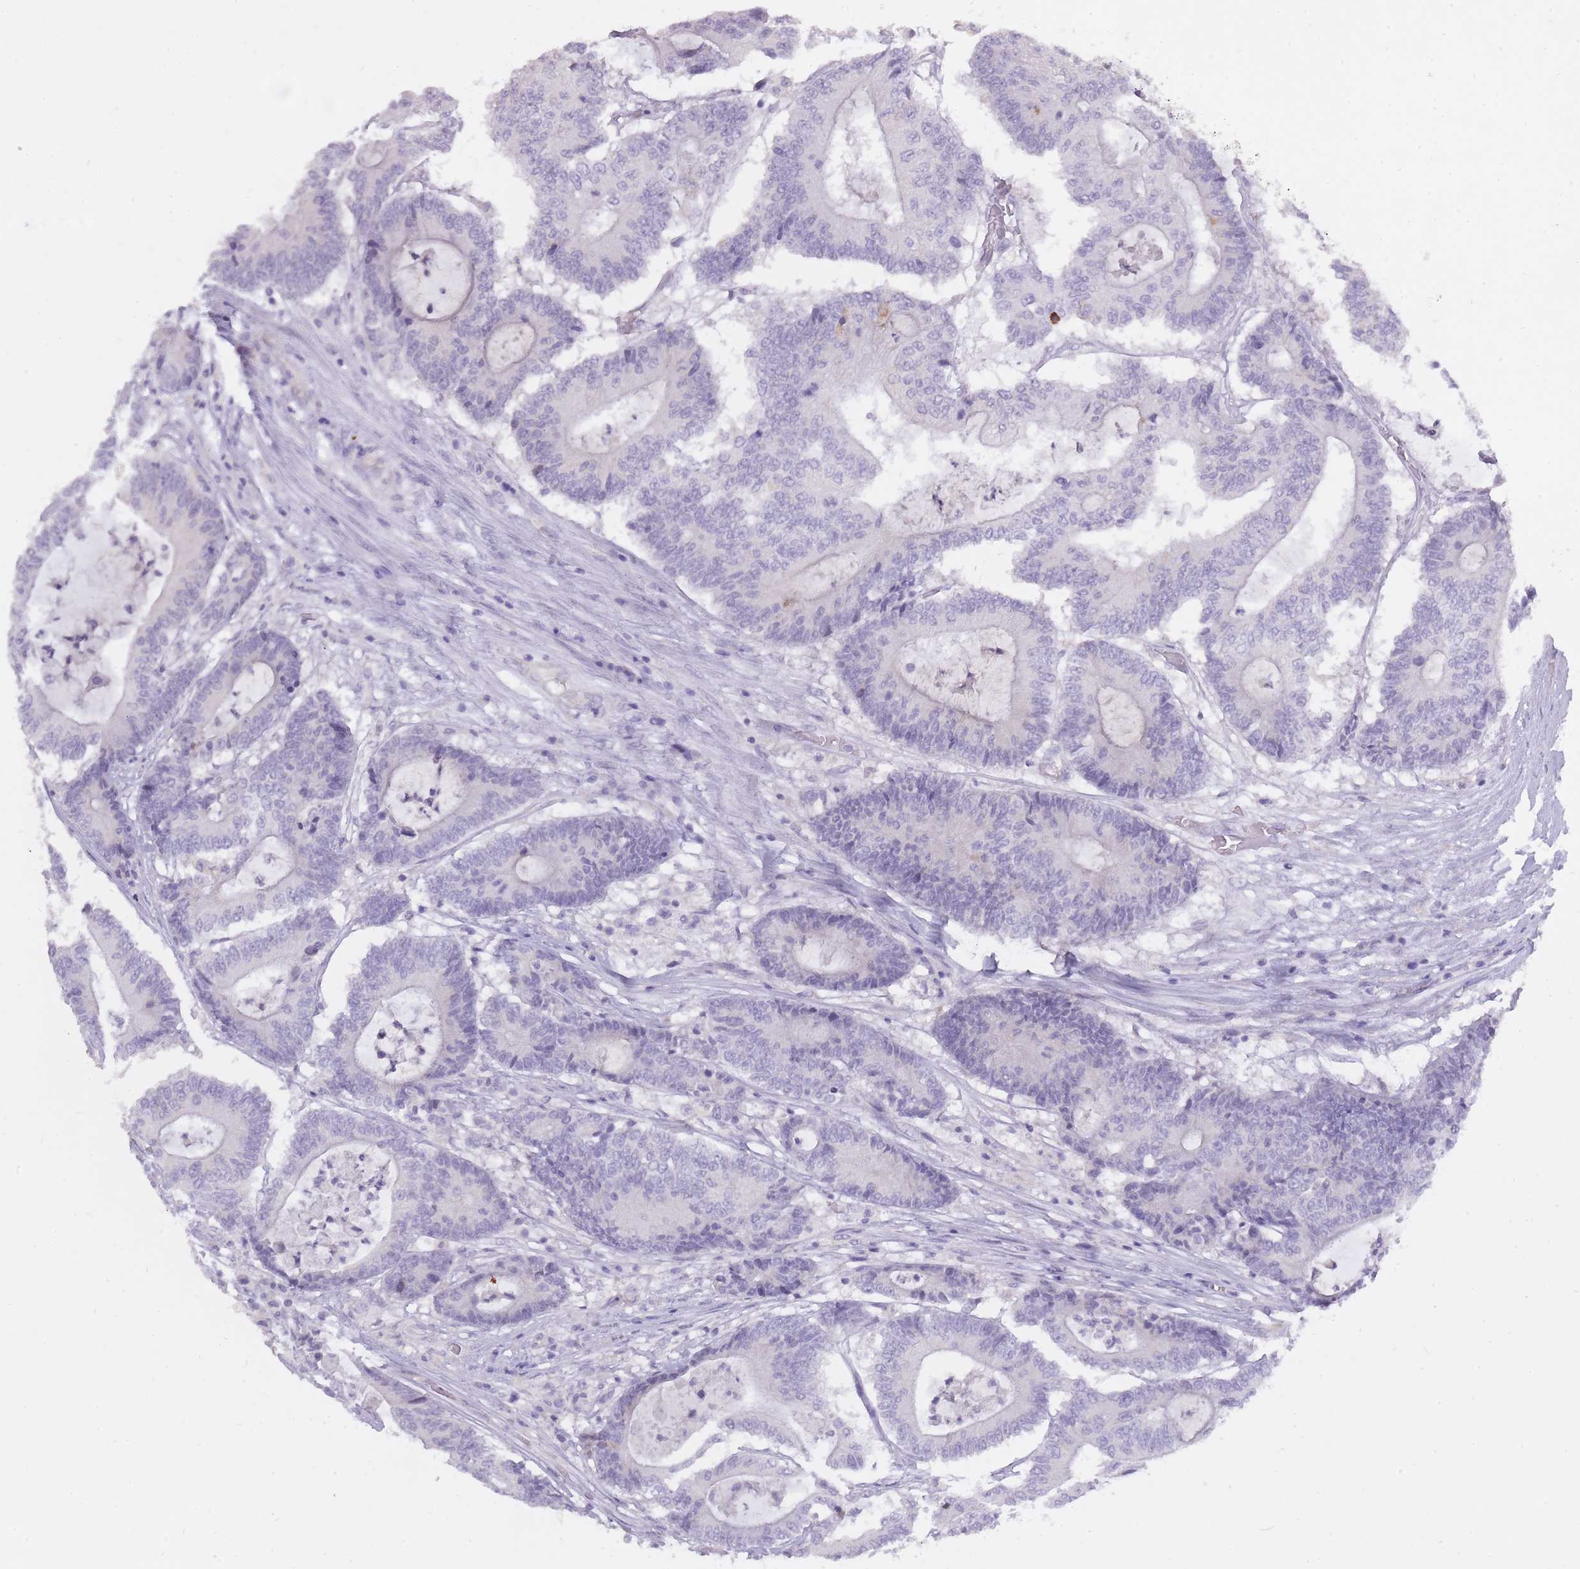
{"staining": {"intensity": "moderate", "quantity": "<25%", "location": "cytoplasmic/membranous"}, "tissue": "colorectal cancer", "cell_type": "Tumor cells", "image_type": "cancer", "snomed": [{"axis": "morphology", "description": "Adenocarcinoma, NOS"}, {"axis": "topography", "description": "Colon"}], "caption": "Human colorectal cancer stained with a brown dye shows moderate cytoplasmic/membranous positive staining in approximately <25% of tumor cells.", "gene": "BDKRB2", "patient": {"sex": "female", "age": 84}}